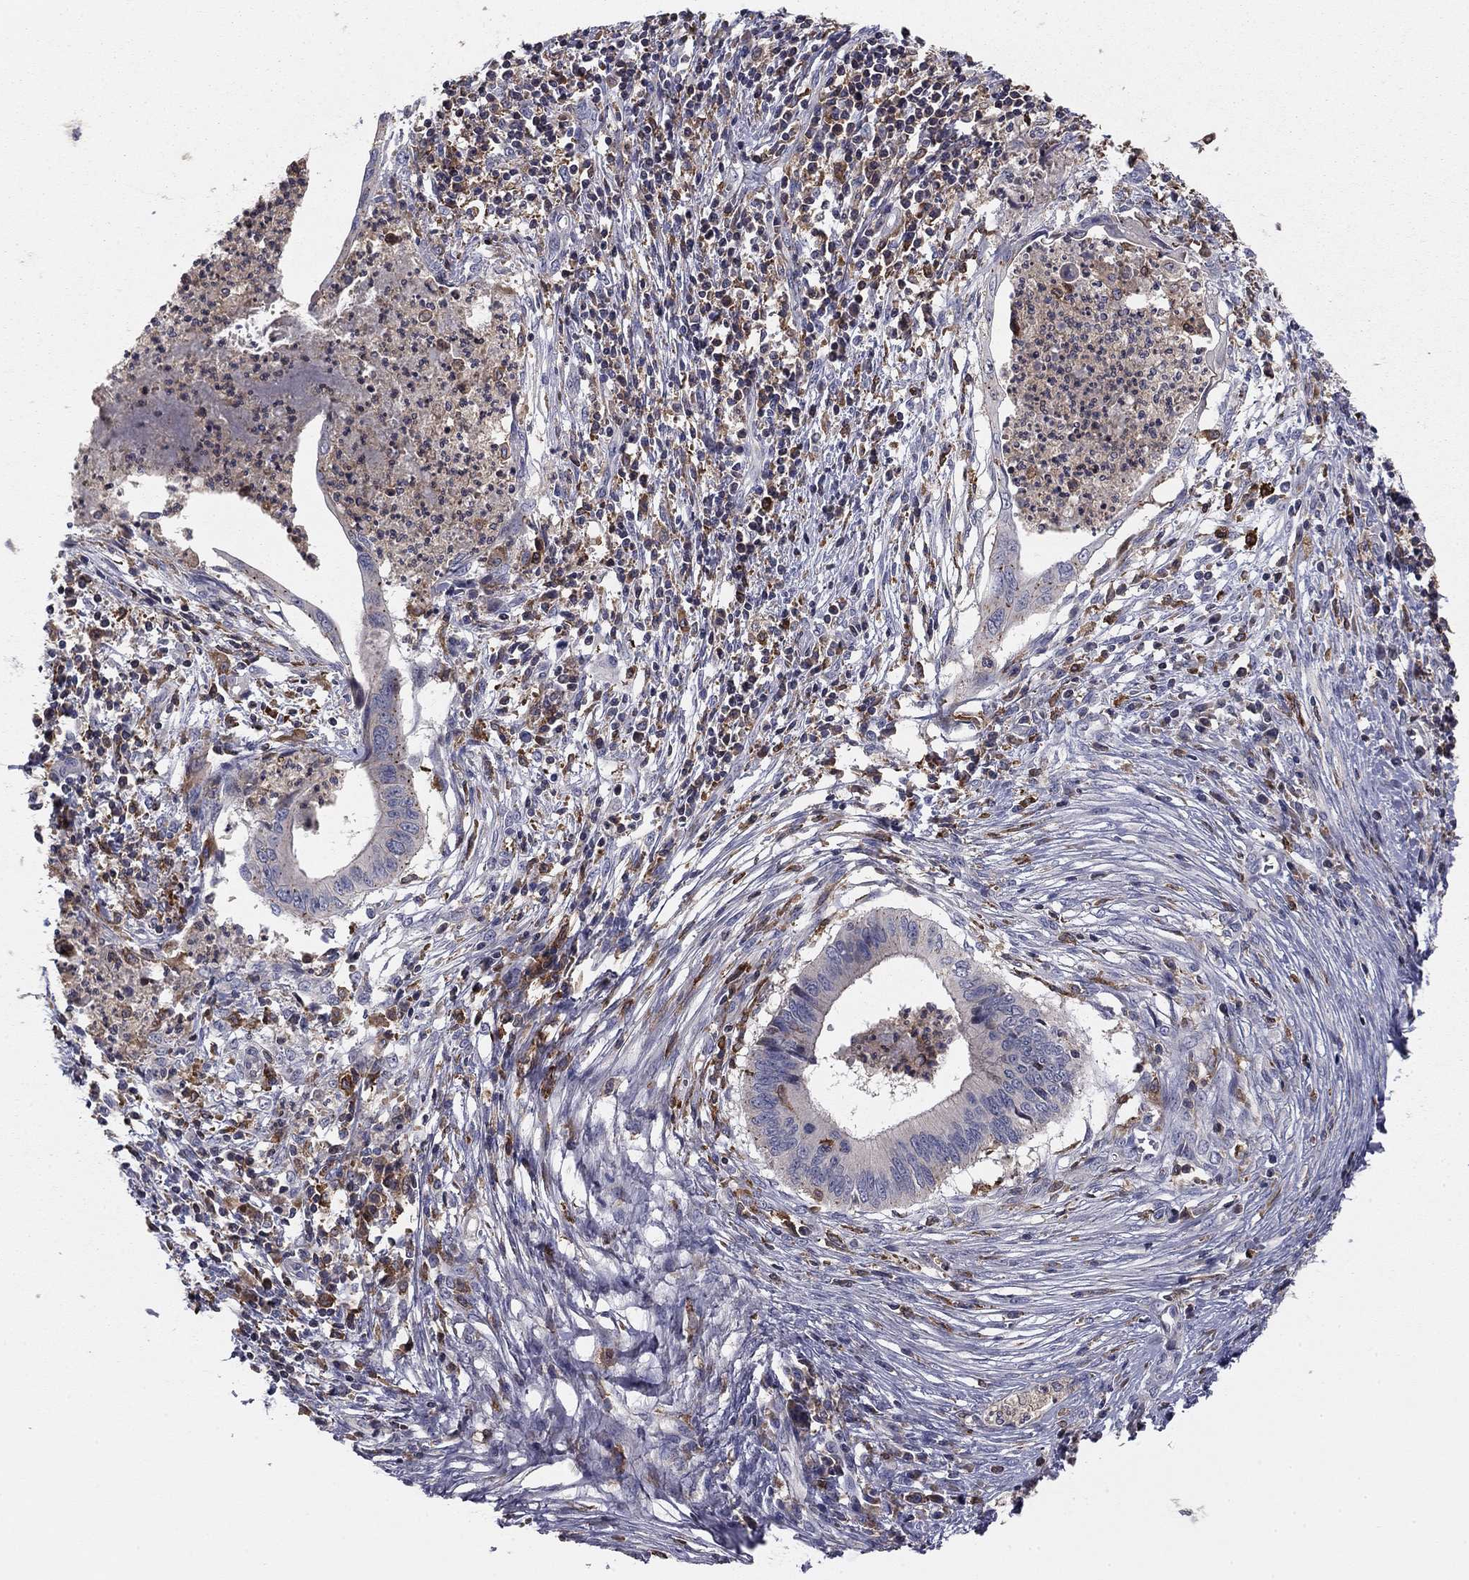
{"staining": {"intensity": "negative", "quantity": "none", "location": "none"}, "tissue": "cervical cancer", "cell_type": "Tumor cells", "image_type": "cancer", "snomed": [{"axis": "morphology", "description": "Adenocarcinoma, NOS"}, {"axis": "topography", "description": "Cervix"}], "caption": "High power microscopy image of an IHC micrograph of cervical adenocarcinoma, revealing no significant positivity in tumor cells.", "gene": "PLCB2", "patient": {"sex": "female", "age": 42}}